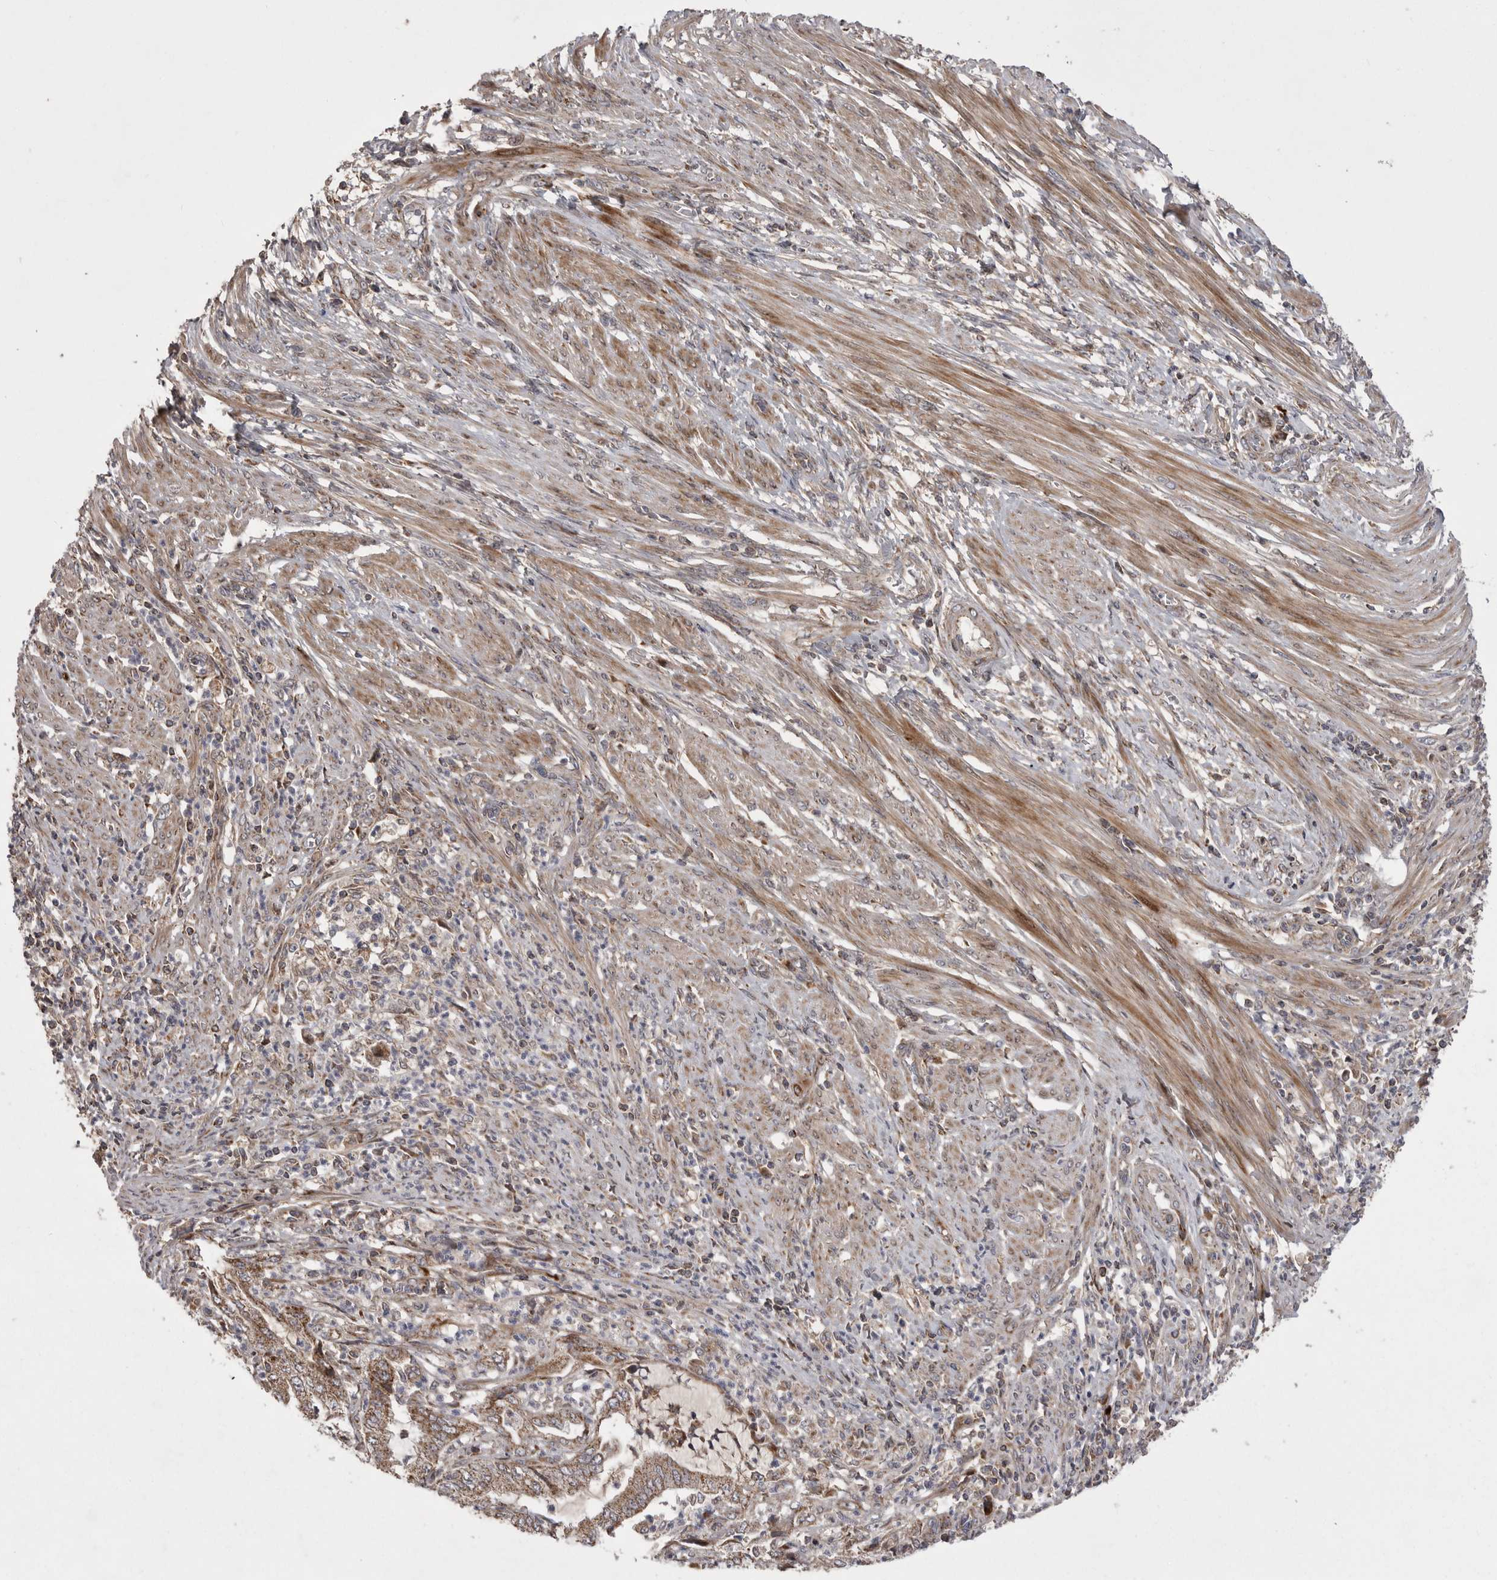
{"staining": {"intensity": "moderate", "quantity": ">75%", "location": "cytoplasmic/membranous"}, "tissue": "endometrial cancer", "cell_type": "Tumor cells", "image_type": "cancer", "snomed": [{"axis": "morphology", "description": "Adenocarcinoma, NOS"}, {"axis": "topography", "description": "Endometrium"}], "caption": "Immunohistochemistry of human adenocarcinoma (endometrial) exhibits medium levels of moderate cytoplasmic/membranous staining in approximately >75% of tumor cells.", "gene": "KYAT3", "patient": {"sex": "female", "age": 51}}